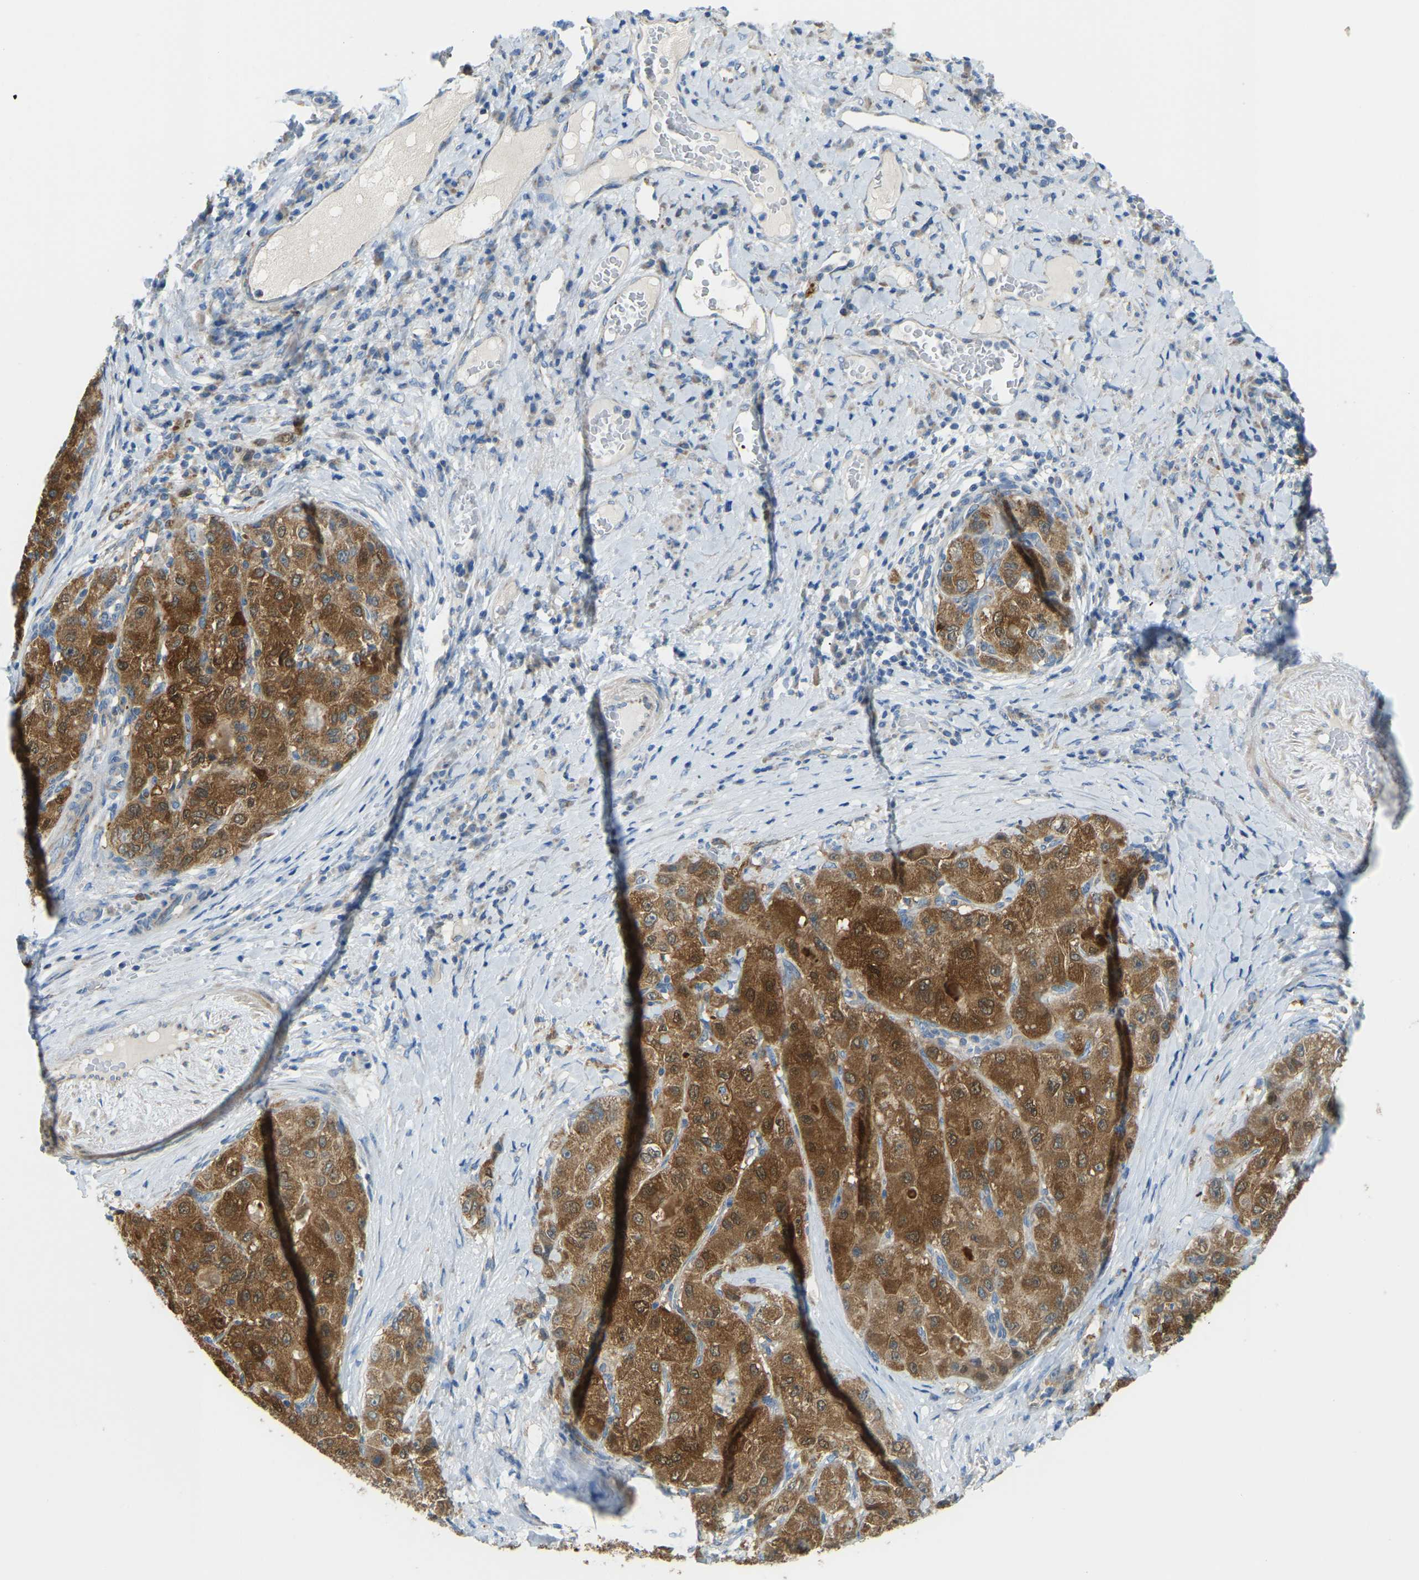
{"staining": {"intensity": "strong", "quantity": ">75%", "location": "cytoplasmic/membranous"}, "tissue": "liver cancer", "cell_type": "Tumor cells", "image_type": "cancer", "snomed": [{"axis": "morphology", "description": "Cholangiocarcinoma"}, {"axis": "topography", "description": "Liver"}], "caption": "Brown immunohistochemical staining in human liver cancer demonstrates strong cytoplasmic/membranous expression in approximately >75% of tumor cells. (IHC, brightfield microscopy, high magnification).", "gene": "GDA", "patient": {"sex": "male", "age": 50}}